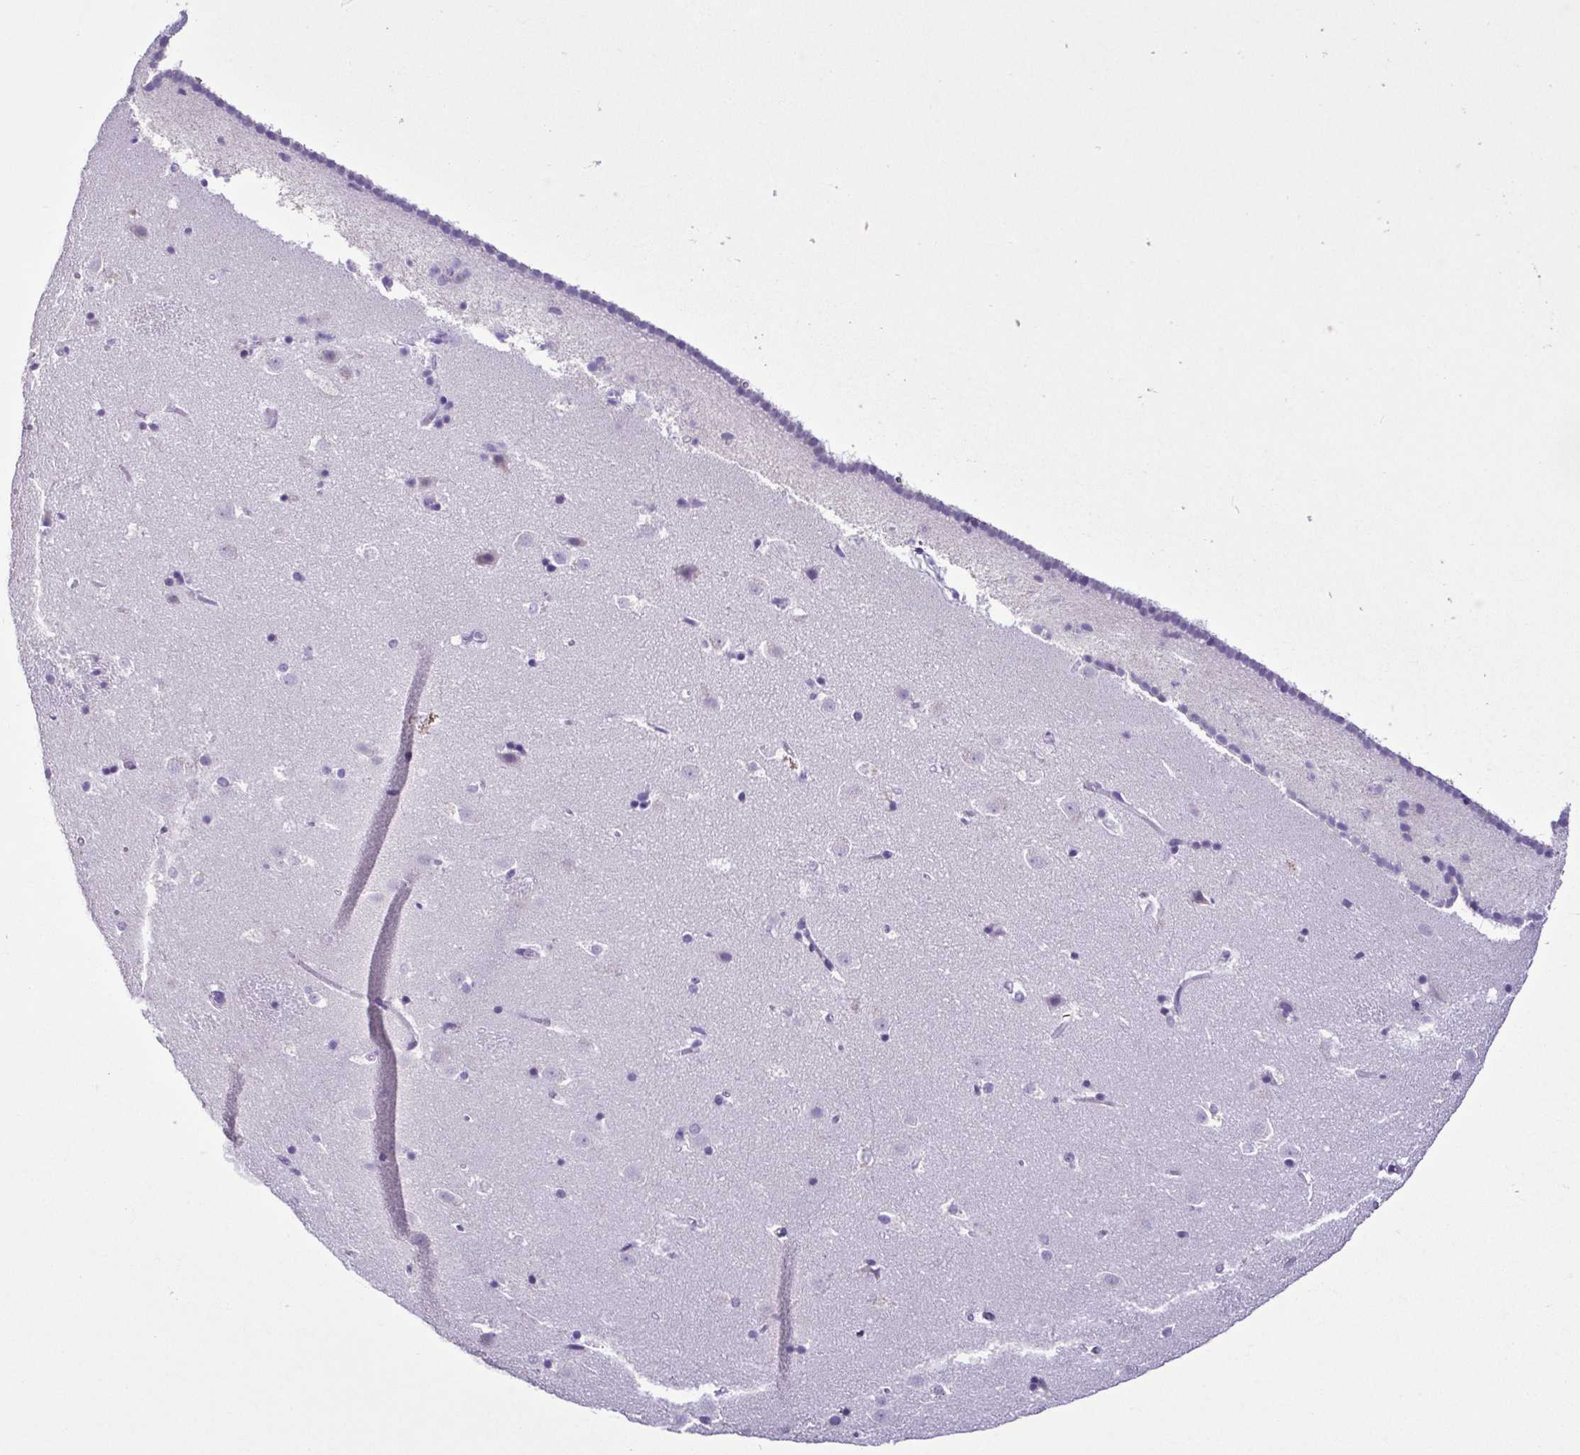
{"staining": {"intensity": "negative", "quantity": "none", "location": "none"}, "tissue": "caudate", "cell_type": "Glial cells", "image_type": "normal", "snomed": [{"axis": "morphology", "description": "Normal tissue, NOS"}, {"axis": "topography", "description": "Lateral ventricle wall"}], "caption": "Glial cells show no significant staining in unremarkable caudate. Nuclei are stained in blue.", "gene": "CBY2", "patient": {"sex": "male", "age": 37}}